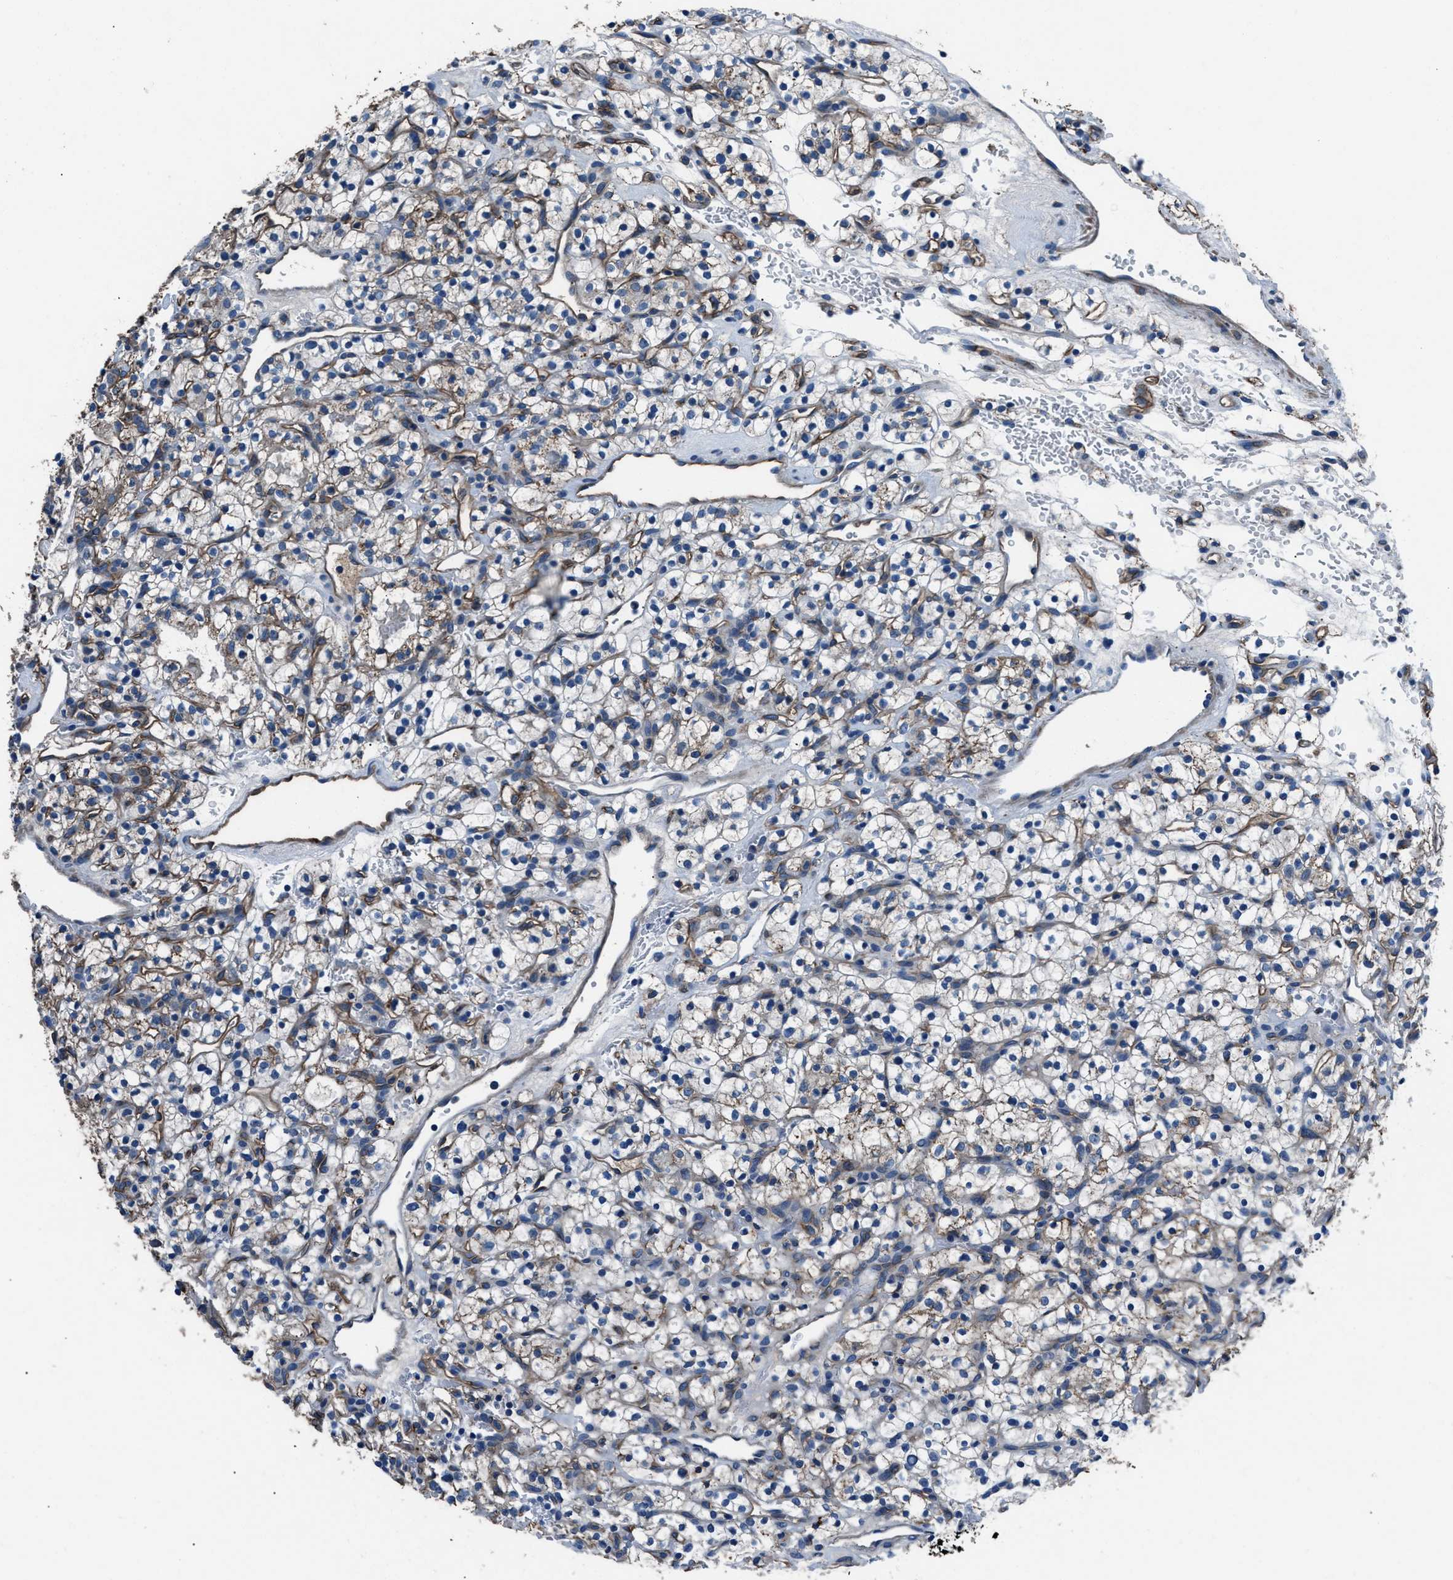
{"staining": {"intensity": "moderate", "quantity": "<25%", "location": "cytoplasmic/membranous"}, "tissue": "renal cancer", "cell_type": "Tumor cells", "image_type": "cancer", "snomed": [{"axis": "morphology", "description": "Adenocarcinoma, NOS"}, {"axis": "topography", "description": "Kidney"}], "caption": "Immunohistochemistry staining of renal cancer (adenocarcinoma), which exhibits low levels of moderate cytoplasmic/membranous positivity in about <25% of tumor cells indicating moderate cytoplasmic/membranous protein expression. The staining was performed using DAB (brown) for protein detection and nuclei were counterstained in hematoxylin (blue).", "gene": "PRTFDC1", "patient": {"sex": "female", "age": 57}}